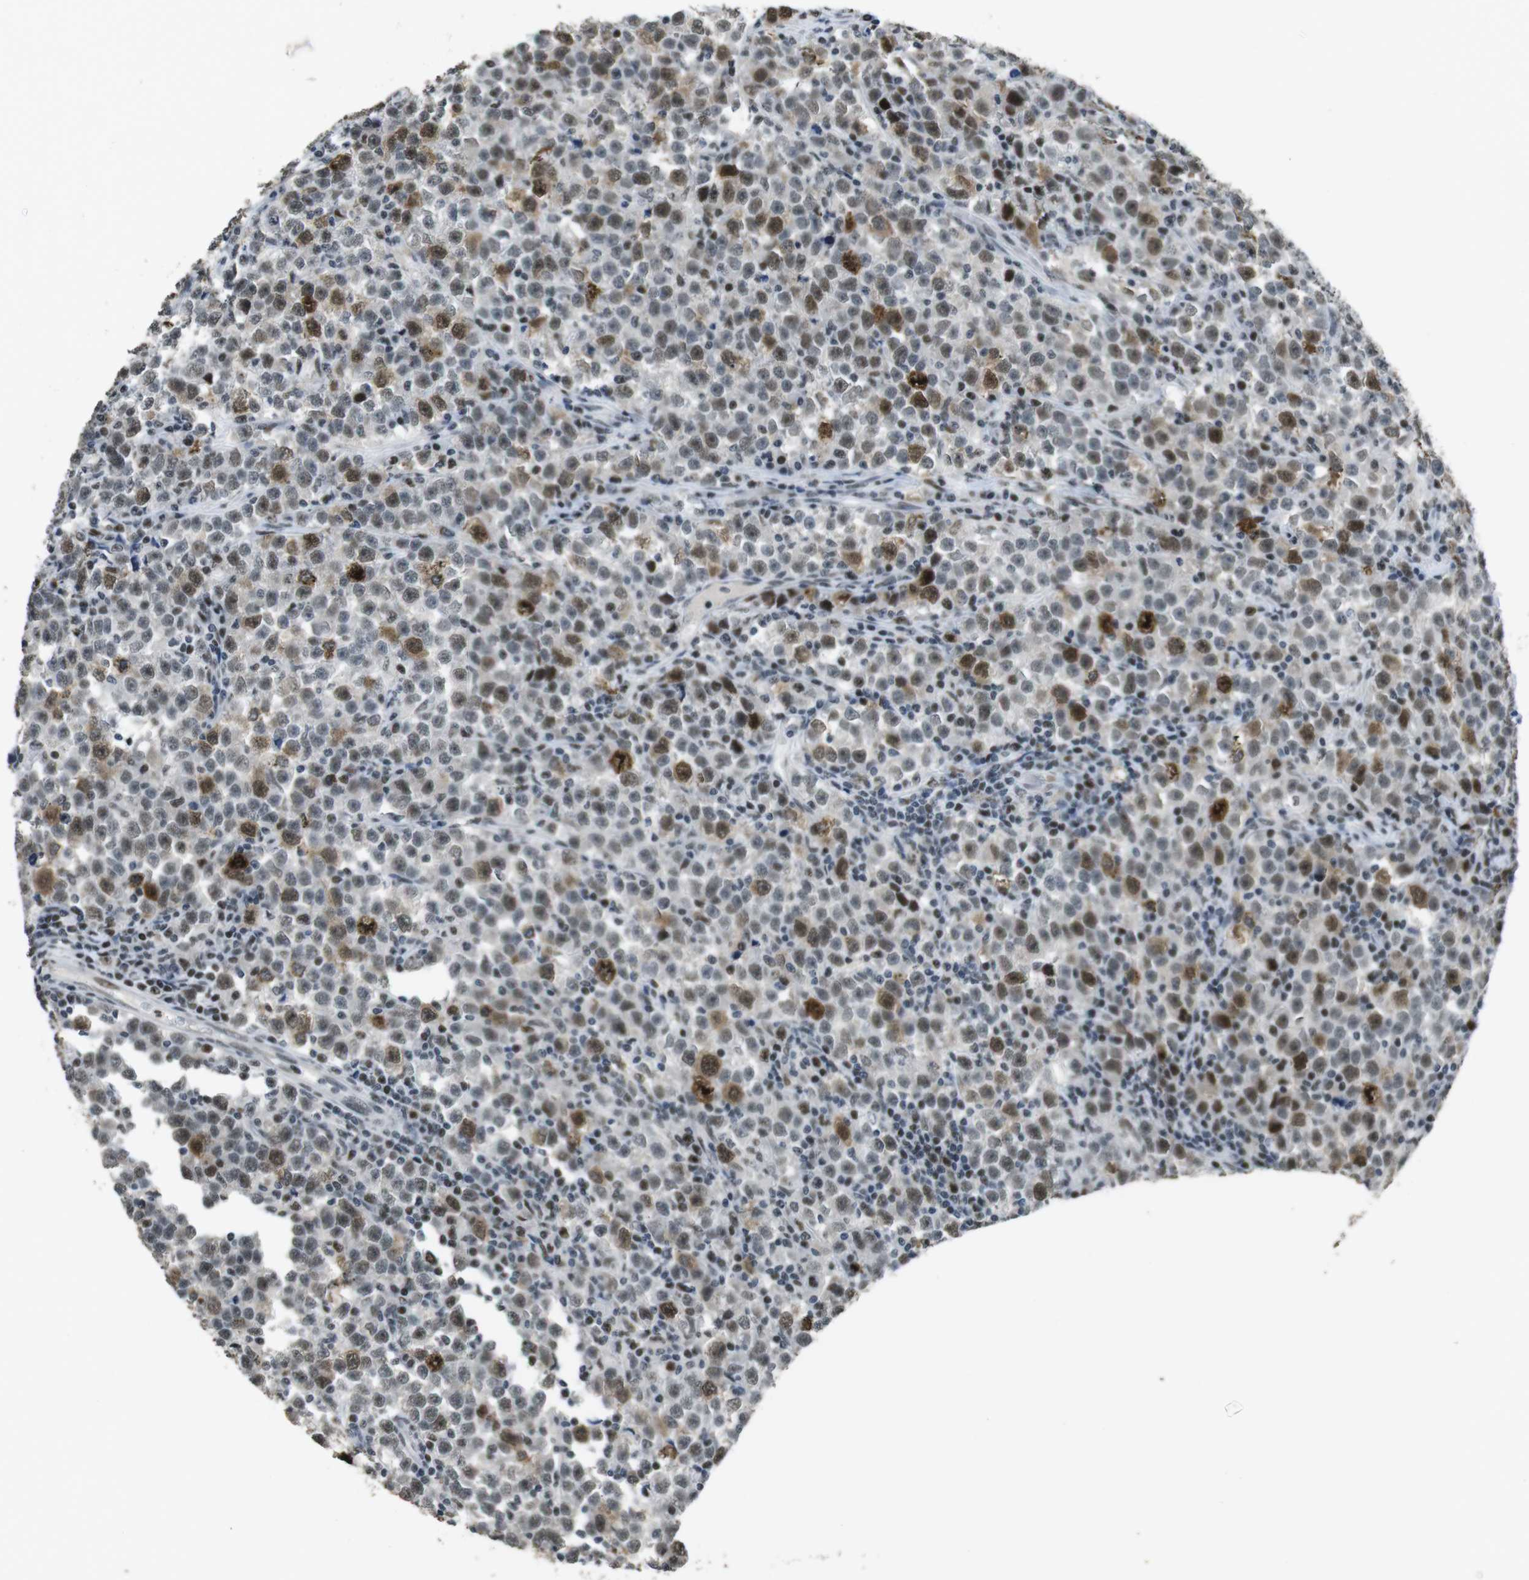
{"staining": {"intensity": "moderate", "quantity": "25%-75%", "location": "cytoplasmic/membranous,nuclear"}, "tissue": "testis cancer", "cell_type": "Tumor cells", "image_type": "cancer", "snomed": [{"axis": "morphology", "description": "Seminoma, NOS"}, {"axis": "topography", "description": "Testis"}], "caption": "Testis cancer (seminoma) stained for a protein reveals moderate cytoplasmic/membranous and nuclear positivity in tumor cells. The staining is performed using DAB brown chromogen to label protein expression. The nuclei are counter-stained blue using hematoxylin.", "gene": "CSNK2B", "patient": {"sex": "male", "age": 43}}